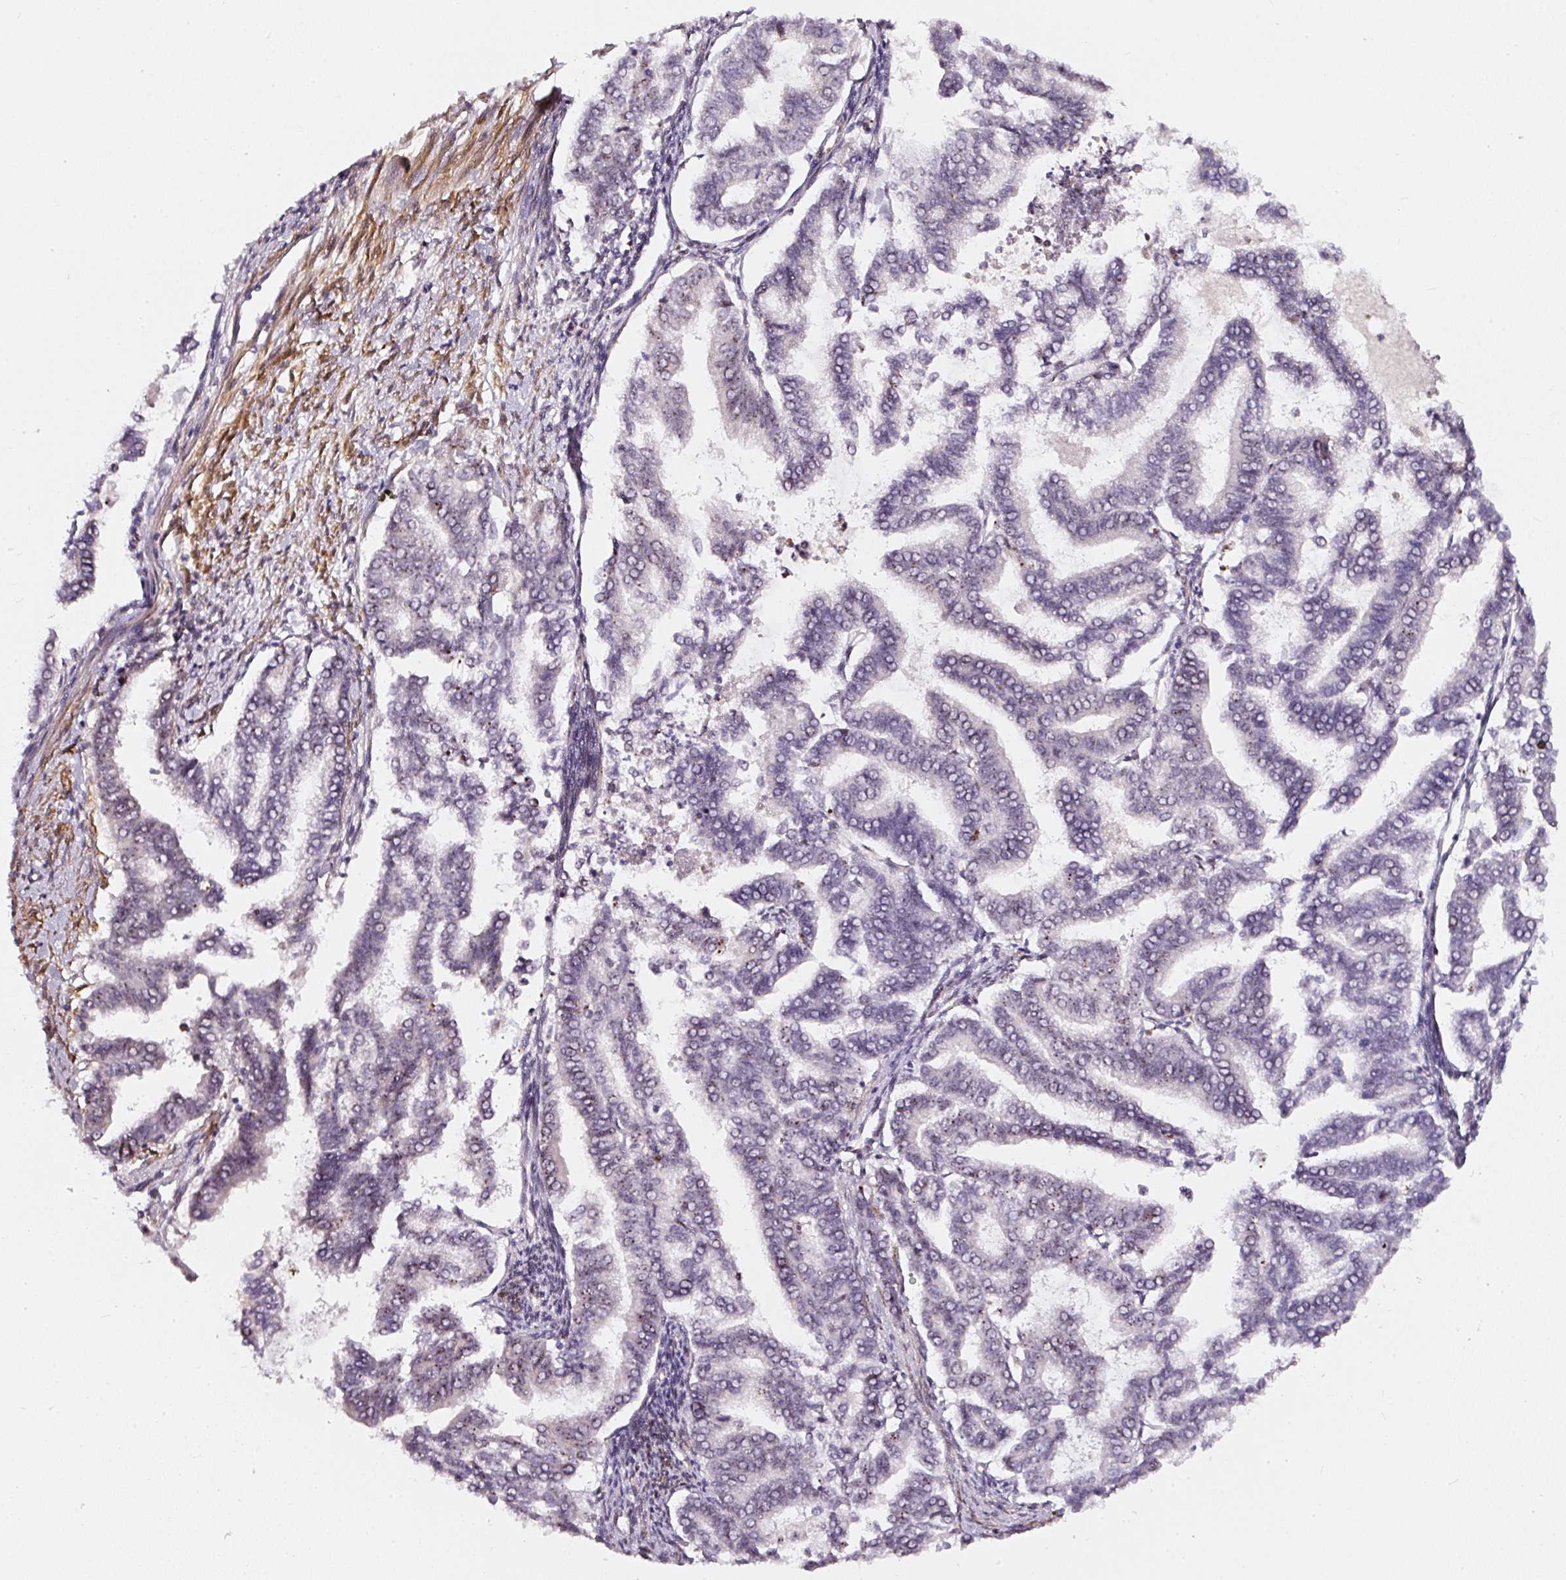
{"staining": {"intensity": "negative", "quantity": "none", "location": "none"}, "tissue": "endometrial cancer", "cell_type": "Tumor cells", "image_type": "cancer", "snomed": [{"axis": "morphology", "description": "Adenocarcinoma, NOS"}, {"axis": "topography", "description": "Endometrium"}], "caption": "The IHC image has no significant expression in tumor cells of adenocarcinoma (endometrial) tissue.", "gene": "MXRA8", "patient": {"sex": "female", "age": 79}}